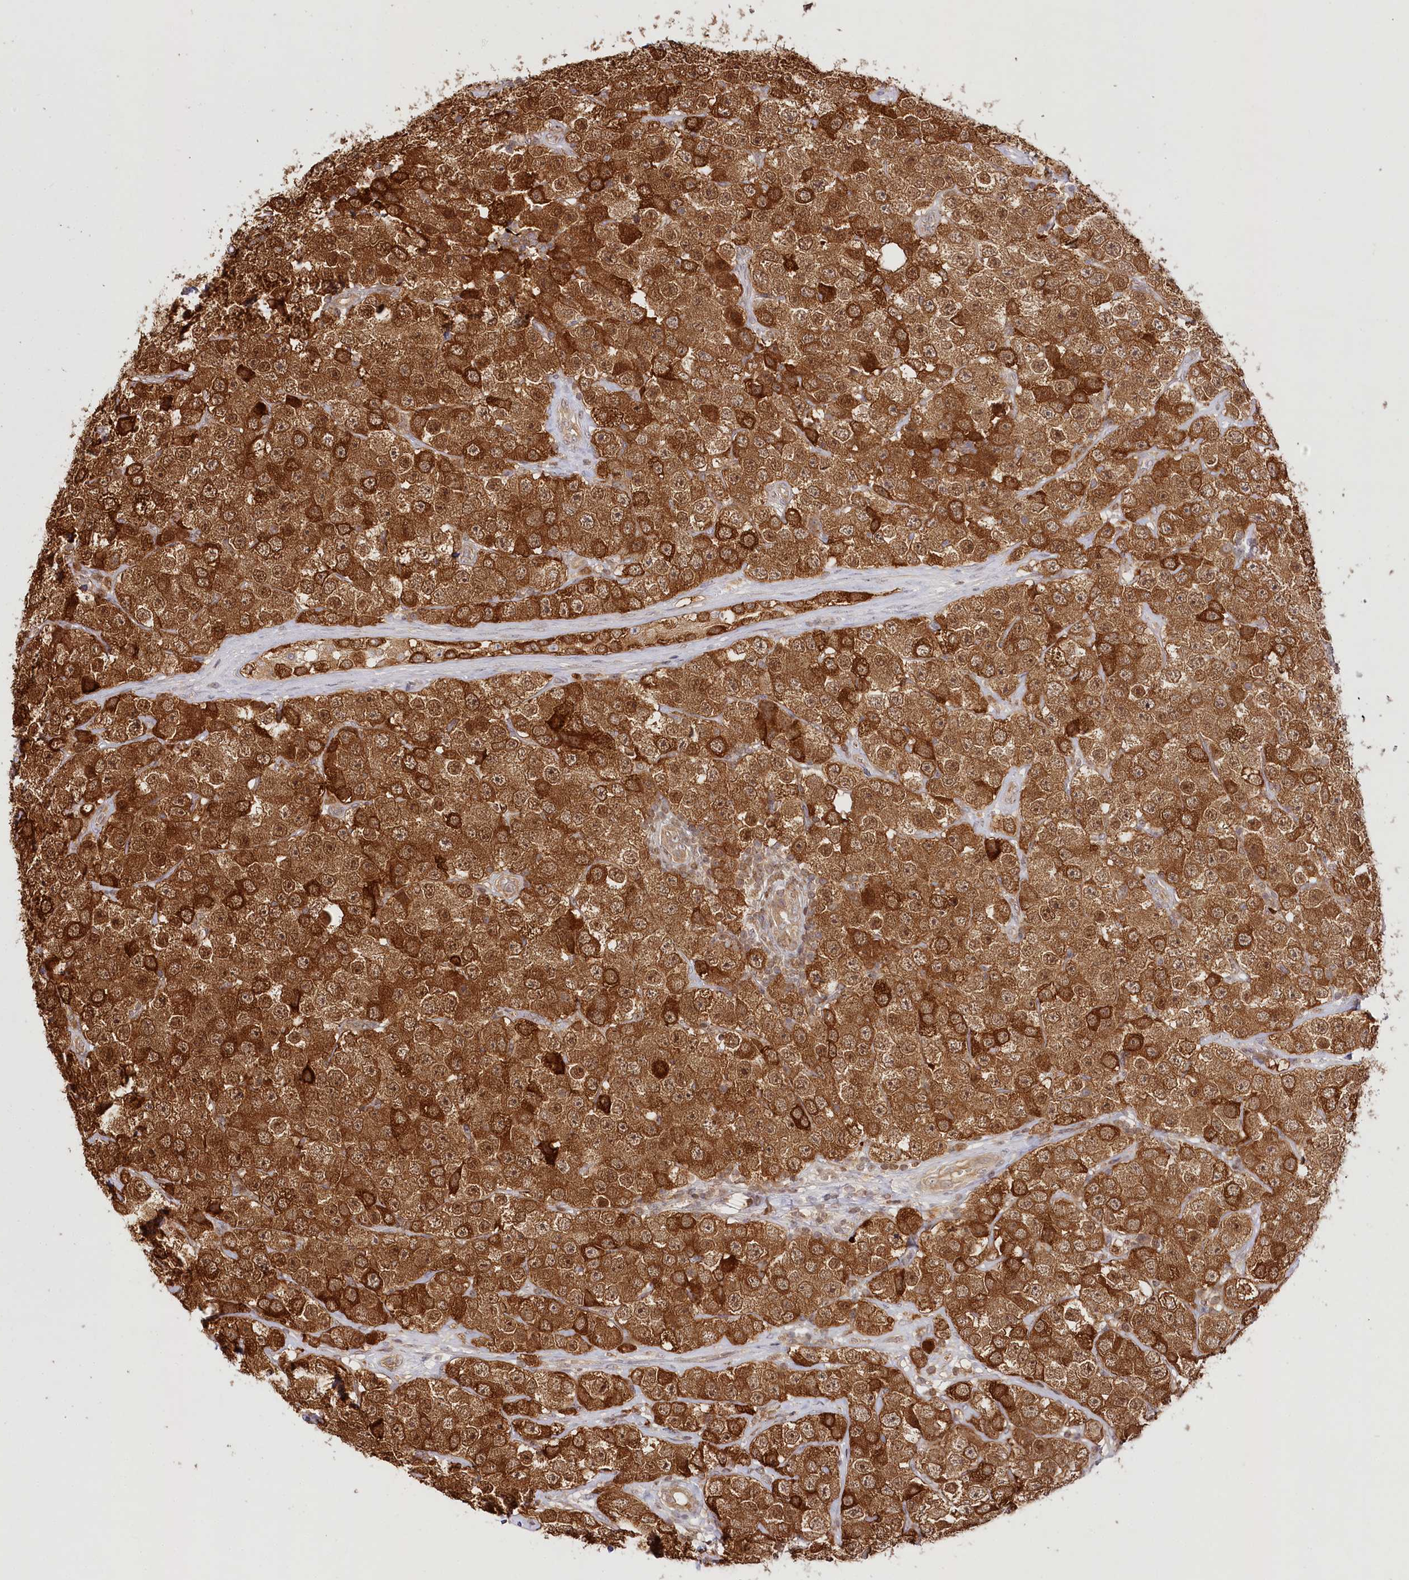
{"staining": {"intensity": "strong", "quantity": ">75%", "location": "cytoplasmic/membranous"}, "tissue": "testis cancer", "cell_type": "Tumor cells", "image_type": "cancer", "snomed": [{"axis": "morphology", "description": "Seminoma, NOS"}, {"axis": "topography", "description": "Testis"}], "caption": "This photomicrograph shows IHC staining of seminoma (testis), with high strong cytoplasmic/membranous staining in approximately >75% of tumor cells.", "gene": "INPP4B", "patient": {"sex": "male", "age": 28}}